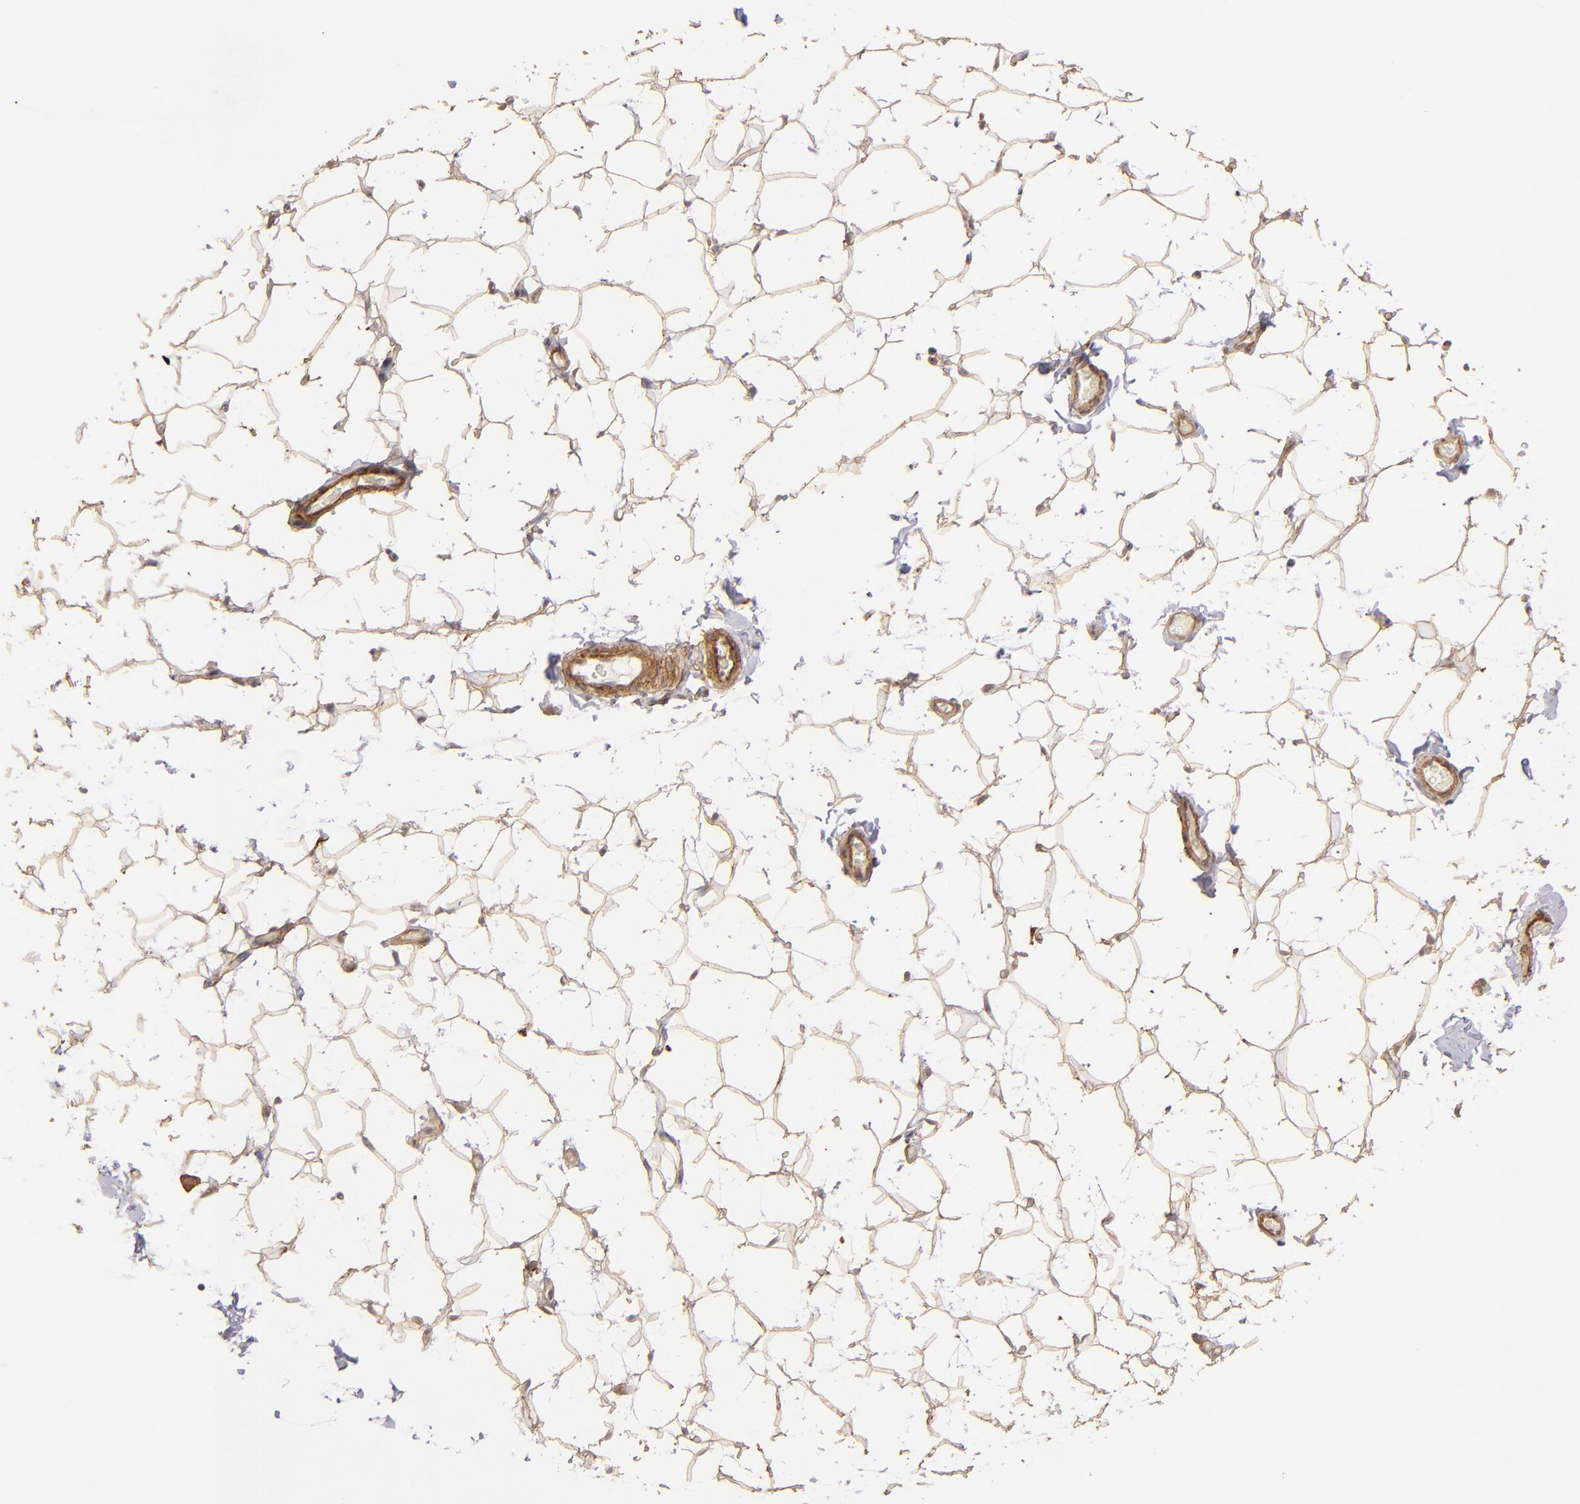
{"staining": {"intensity": "moderate", "quantity": ">75%", "location": "cytoplasmic/membranous"}, "tissue": "adipose tissue", "cell_type": "Adipocytes", "image_type": "normal", "snomed": [{"axis": "morphology", "description": "Normal tissue, NOS"}, {"axis": "topography", "description": "Soft tissue"}], "caption": "Protein analysis of unremarkable adipose tissue demonstrates moderate cytoplasmic/membranous expression in about >75% of adipocytes.", "gene": "LAMC1", "patient": {"sex": "male", "age": 26}}